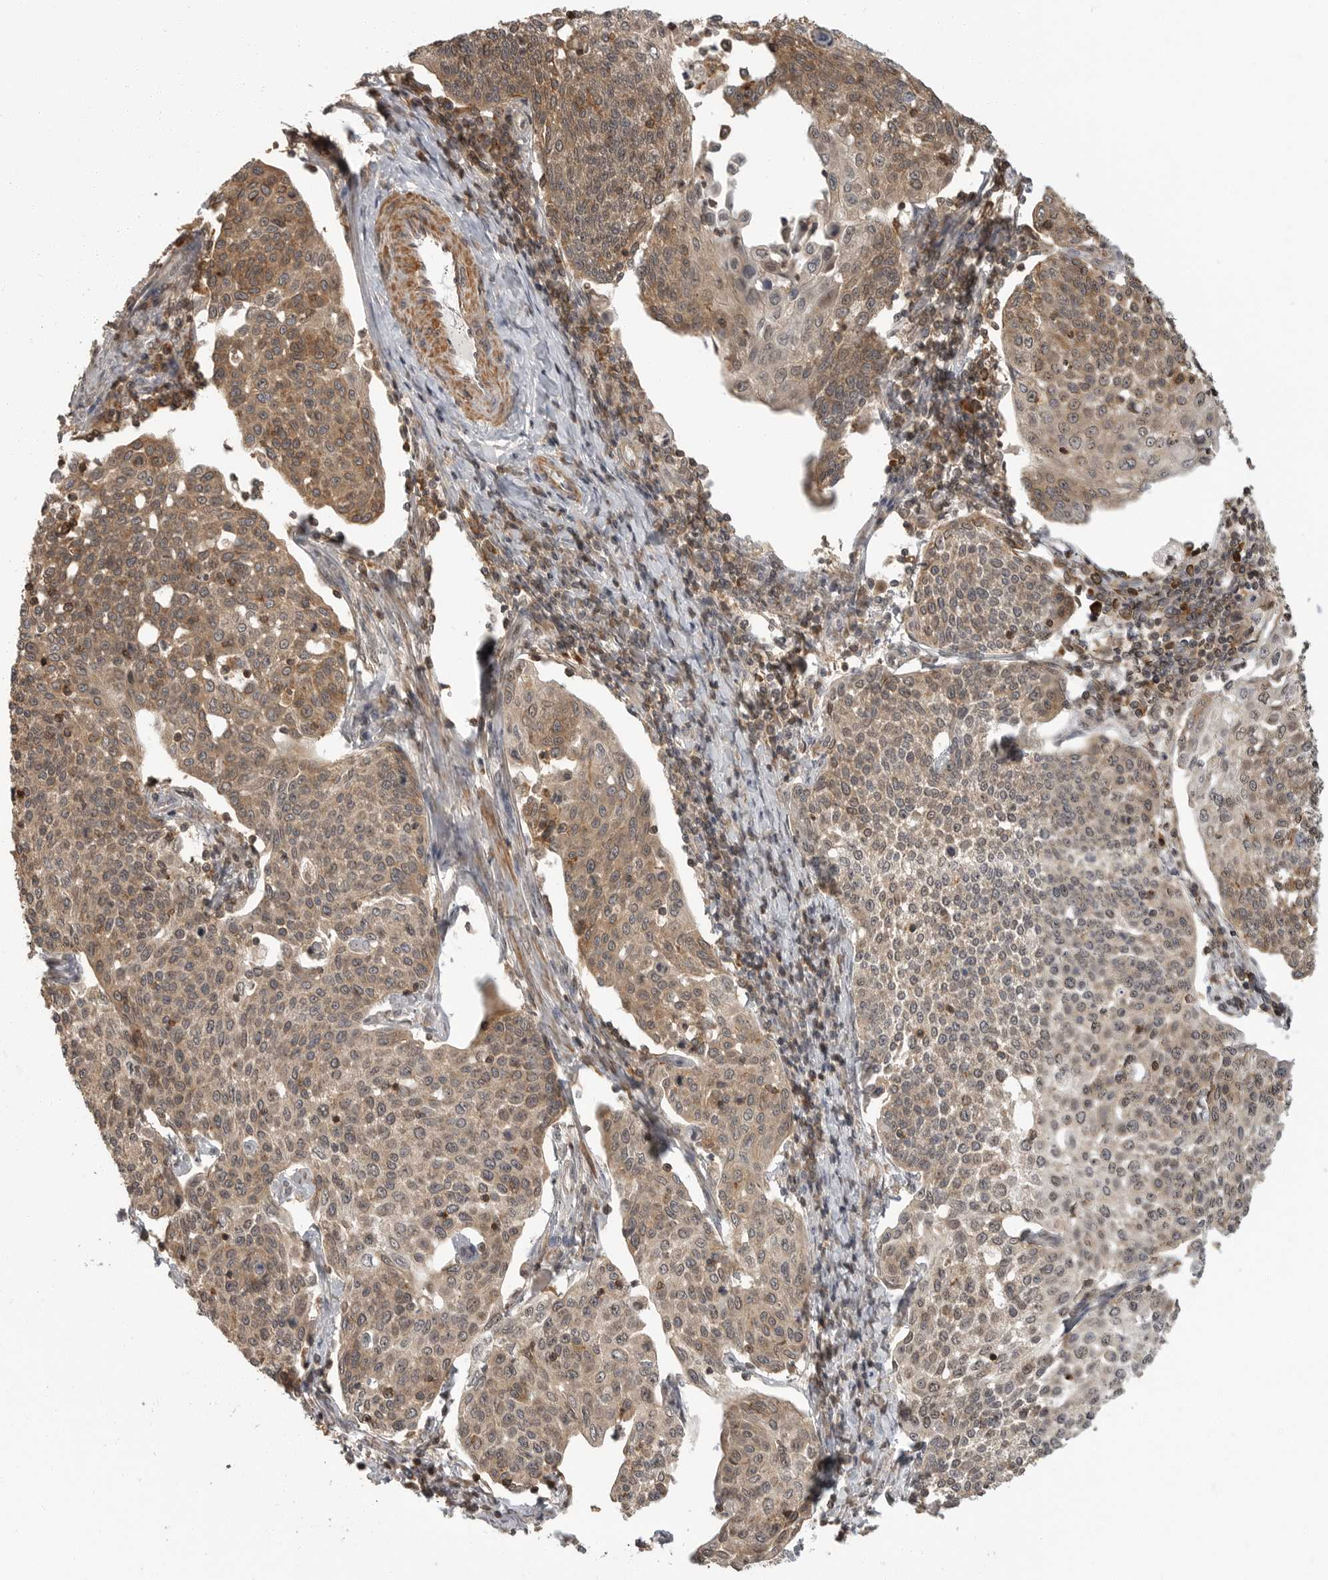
{"staining": {"intensity": "weak", "quantity": "25%-75%", "location": "cytoplasmic/membranous"}, "tissue": "cervical cancer", "cell_type": "Tumor cells", "image_type": "cancer", "snomed": [{"axis": "morphology", "description": "Squamous cell carcinoma, NOS"}, {"axis": "topography", "description": "Cervix"}], "caption": "IHC micrograph of cervical cancer stained for a protein (brown), which shows low levels of weak cytoplasmic/membranous positivity in about 25%-75% of tumor cells.", "gene": "ERN1", "patient": {"sex": "female", "age": 34}}